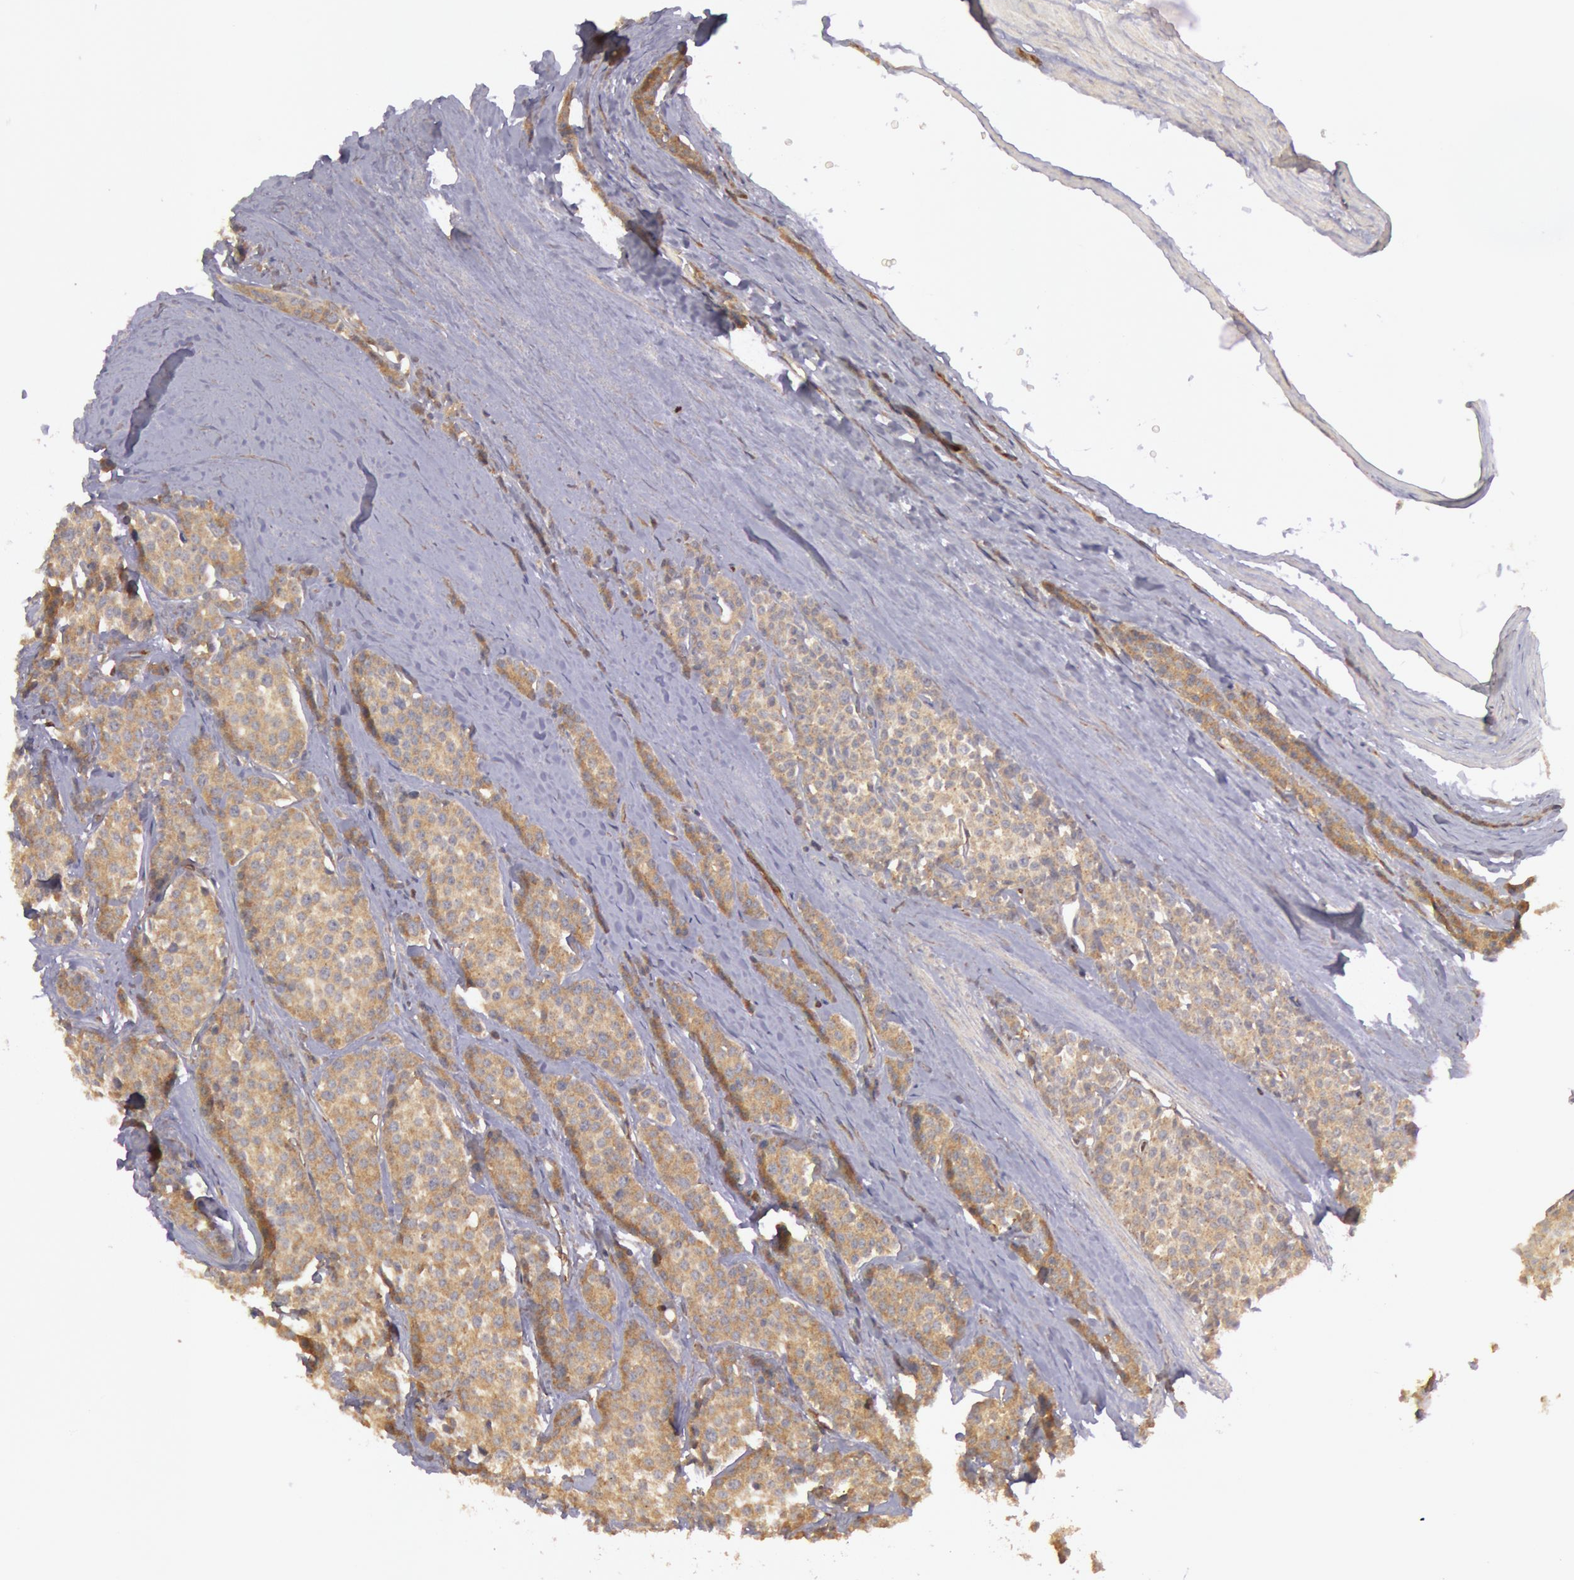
{"staining": {"intensity": "moderate", "quantity": ">75%", "location": "cytoplasmic/membranous"}, "tissue": "carcinoid", "cell_type": "Tumor cells", "image_type": "cancer", "snomed": [{"axis": "morphology", "description": "Carcinoid, malignant, NOS"}, {"axis": "topography", "description": "Small intestine"}], "caption": "This micrograph demonstrates immunohistochemistry (IHC) staining of human carcinoid (malignant), with medium moderate cytoplasmic/membranous staining in about >75% of tumor cells.", "gene": "PIK3R1", "patient": {"sex": "male", "age": 60}}